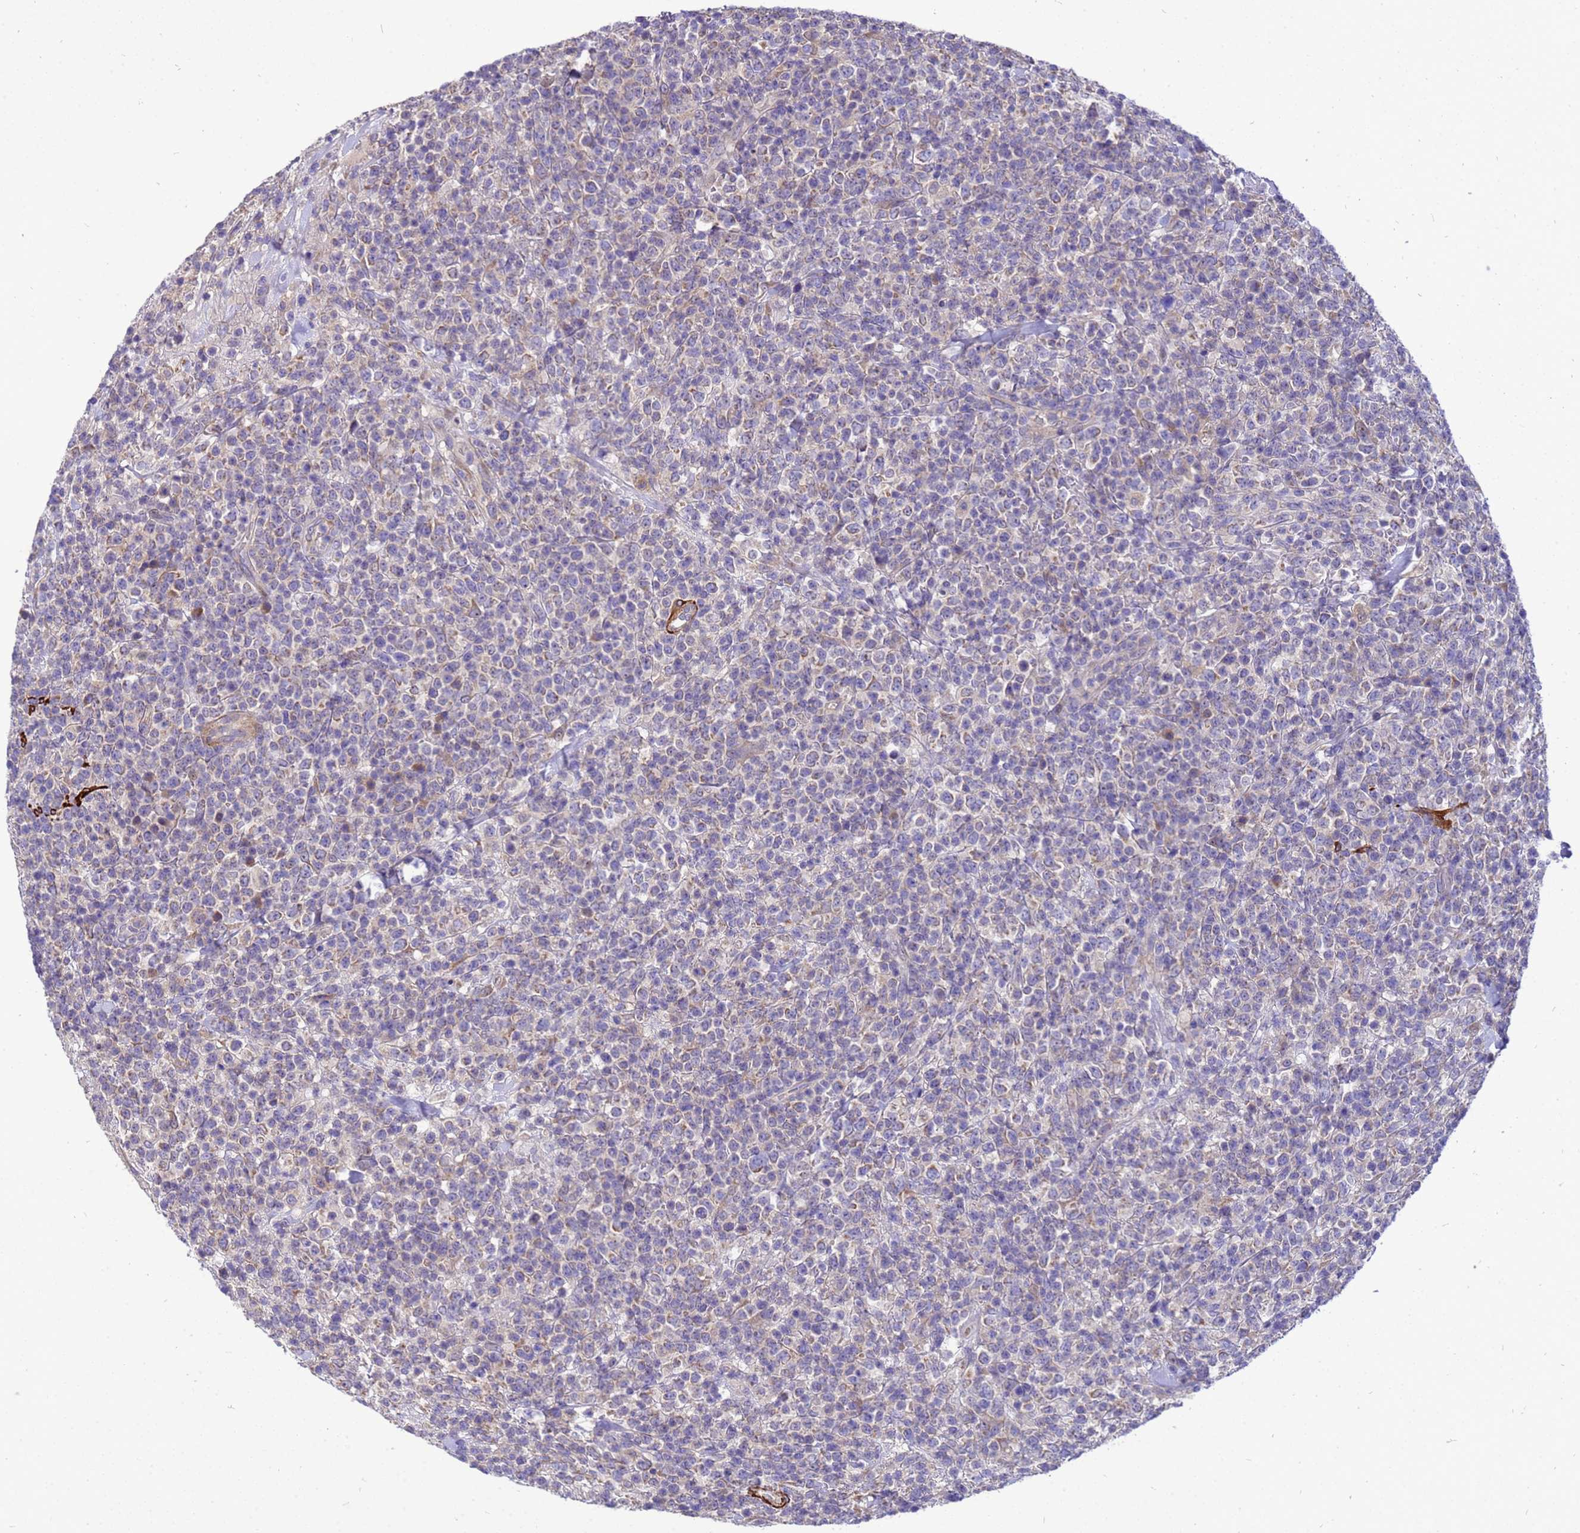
{"staining": {"intensity": "negative", "quantity": "none", "location": "none"}, "tissue": "lymphoma", "cell_type": "Tumor cells", "image_type": "cancer", "snomed": [{"axis": "morphology", "description": "Malignant lymphoma, non-Hodgkin's type, High grade"}, {"axis": "topography", "description": "Colon"}], "caption": "Tumor cells show no significant staining in lymphoma.", "gene": "POP7", "patient": {"sex": "female", "age": 53}}